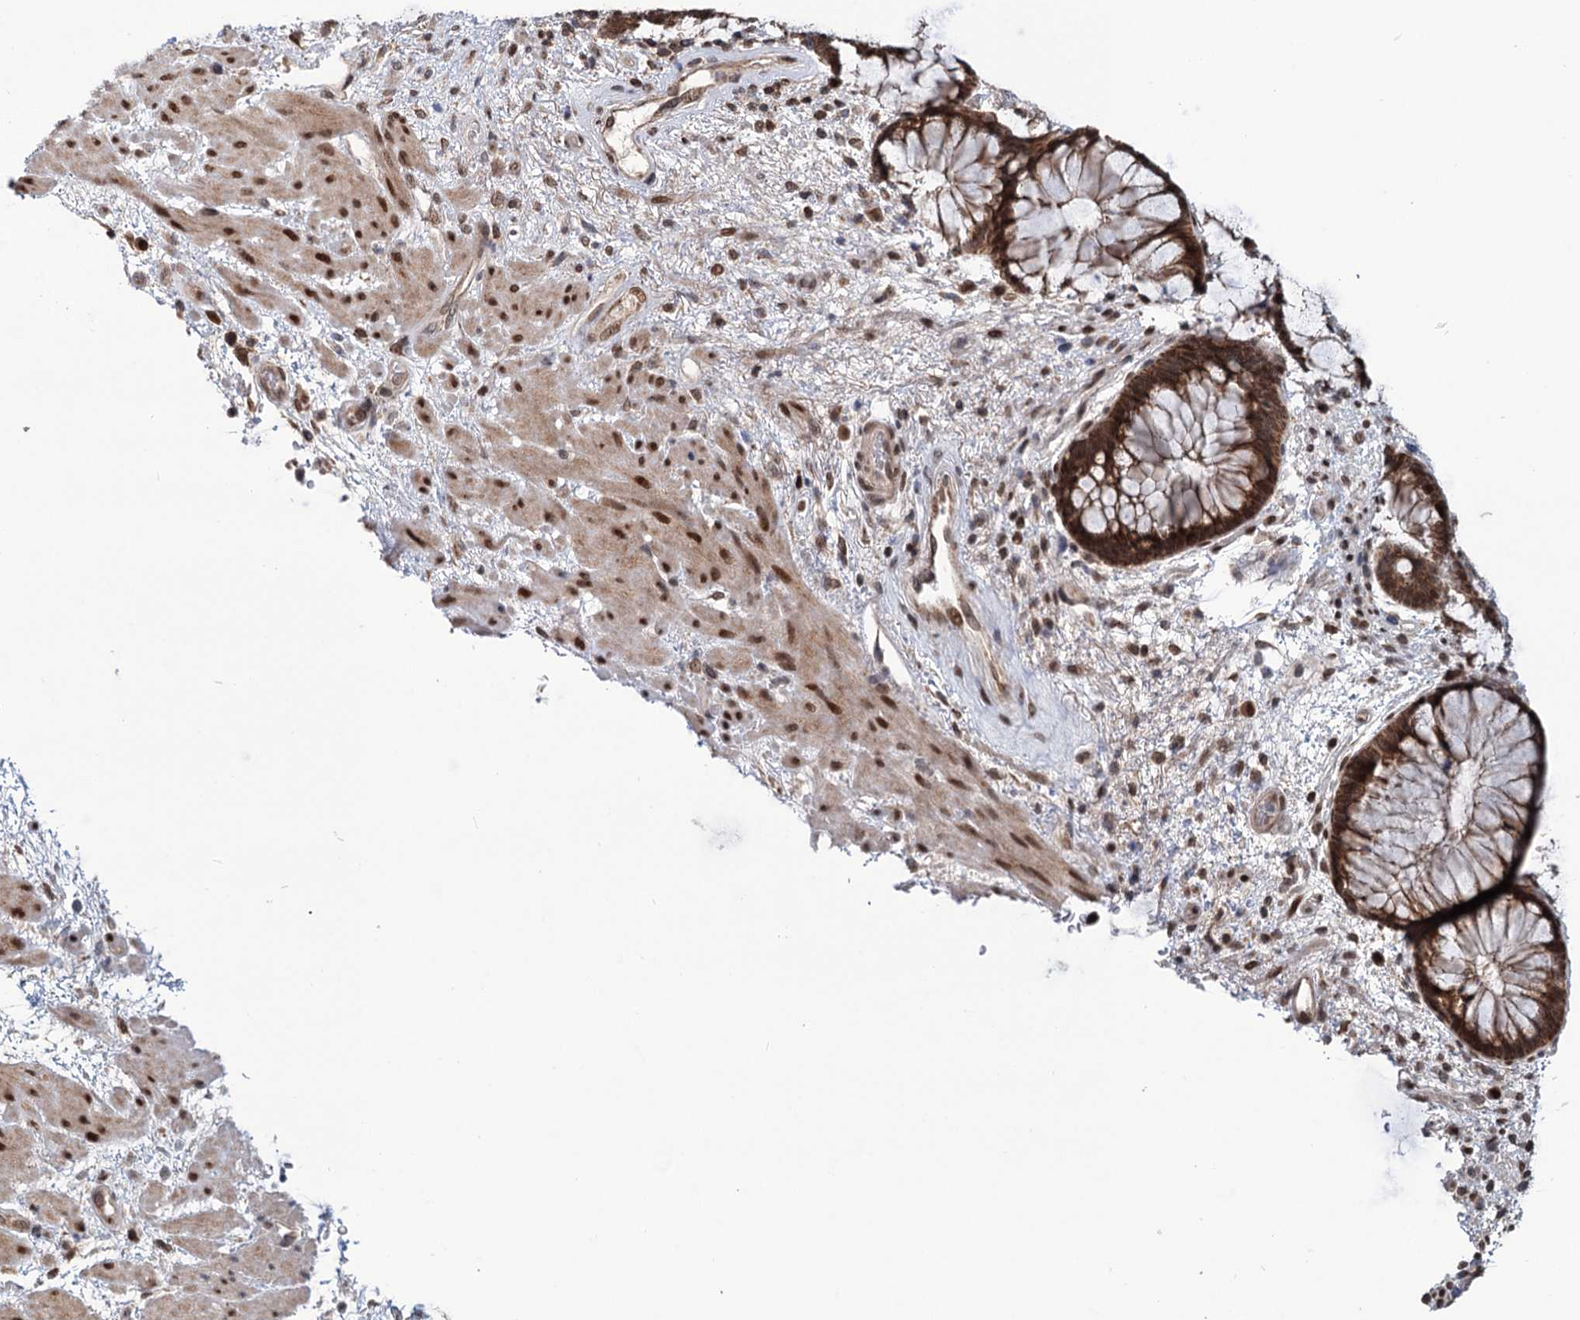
{"staining": {"intensity": "moderate", "quantity": ">75%", "location": "cytoplasmic/membranous,nuclear"}, "tissue": "rectum", "cell_type": "Glandular cells", "image_type": "normal", "snomed": [{"axis": "morphology", "description": "Normal tissue, NOS"}, {"axis": "topography", "description": "Rectum"}], "caption": "An image showing moderate cytoplasmic/membranous,nuclear positivity in approximately >75% of glandular cells in benign rectum, as visualized by brown immunohistochemical staining.", "gene": "PHC3", "patient": {"sex": "male", "age": 51}}